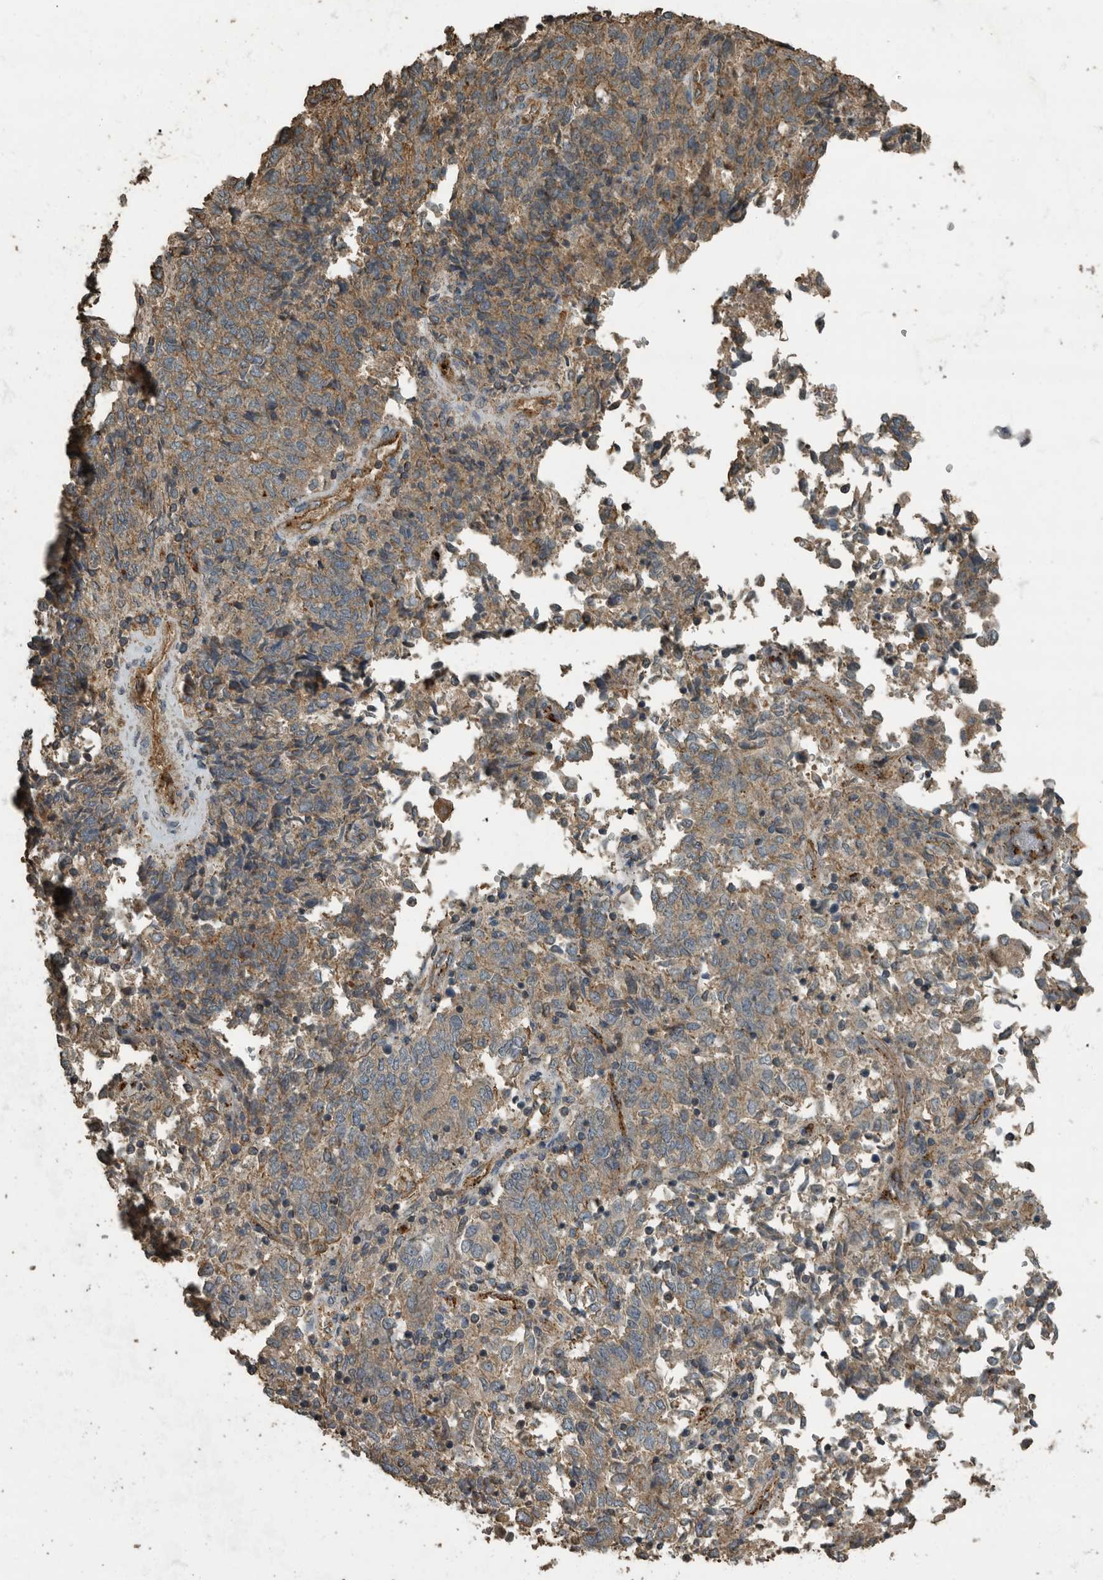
{"staining": {"intensity": "weak", "quantity": "25%-75%", "location": "cytoplasmic/membranous"}, "tissue": "endometrial cancer", "cell_type": "Tumor cells", "image_type": "cancer", "snomed": [{"axis": "morphology", "description": "Adenocarcinoma, NOS"}, {"axis": "topography", "description": "Endometrium"}], "caption": "Endometrial cancer stained with a brown dye reveals weak cytoplasmic/membranous positive staining in about 25%-75% of tumor cells.", "gene": "IL15RA", "patient": {"sex": "female", "age": 80}}